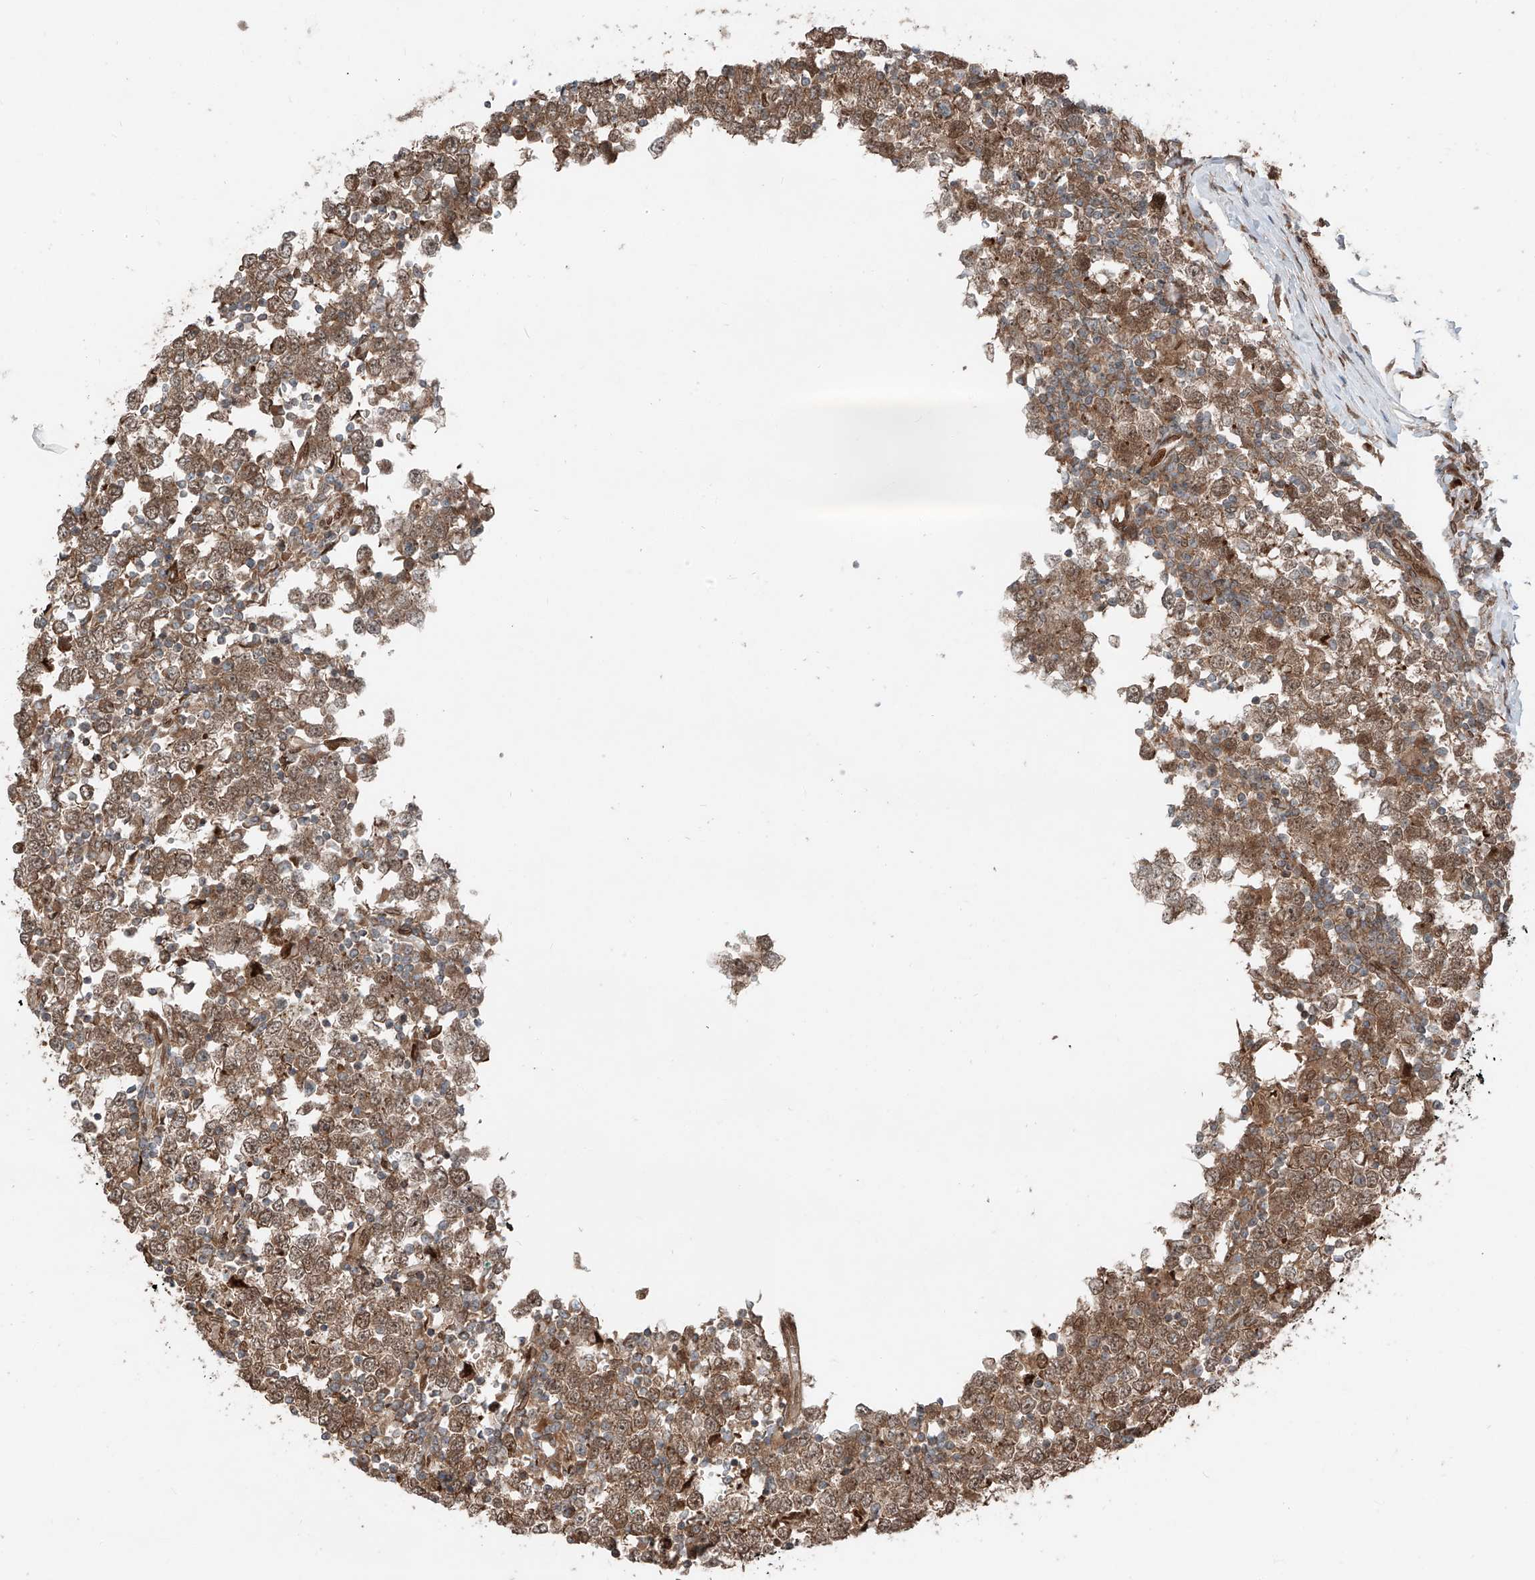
{"staining": {"intensity": "moderate", "quantity": ">75%", "location": "cytoplasmic/membranous,nuclear"}, "tissue": "testis cancer", "cell_type": "Tumor cells", "image_type": "cancer", "snomed": [{"axis": "morphology", "description": "Seminoma, NOS"}, {"axis": "topography", "description": "Testis"}], "caption": "Human seminoma (testis) stained for a protein (brown) exhibits moderate cytoplasmic/membranous and nuclear positive staining in about >75% of tumor cells.", "gene": "CEP162", "patient": {"sex": "male", "age": 65}}